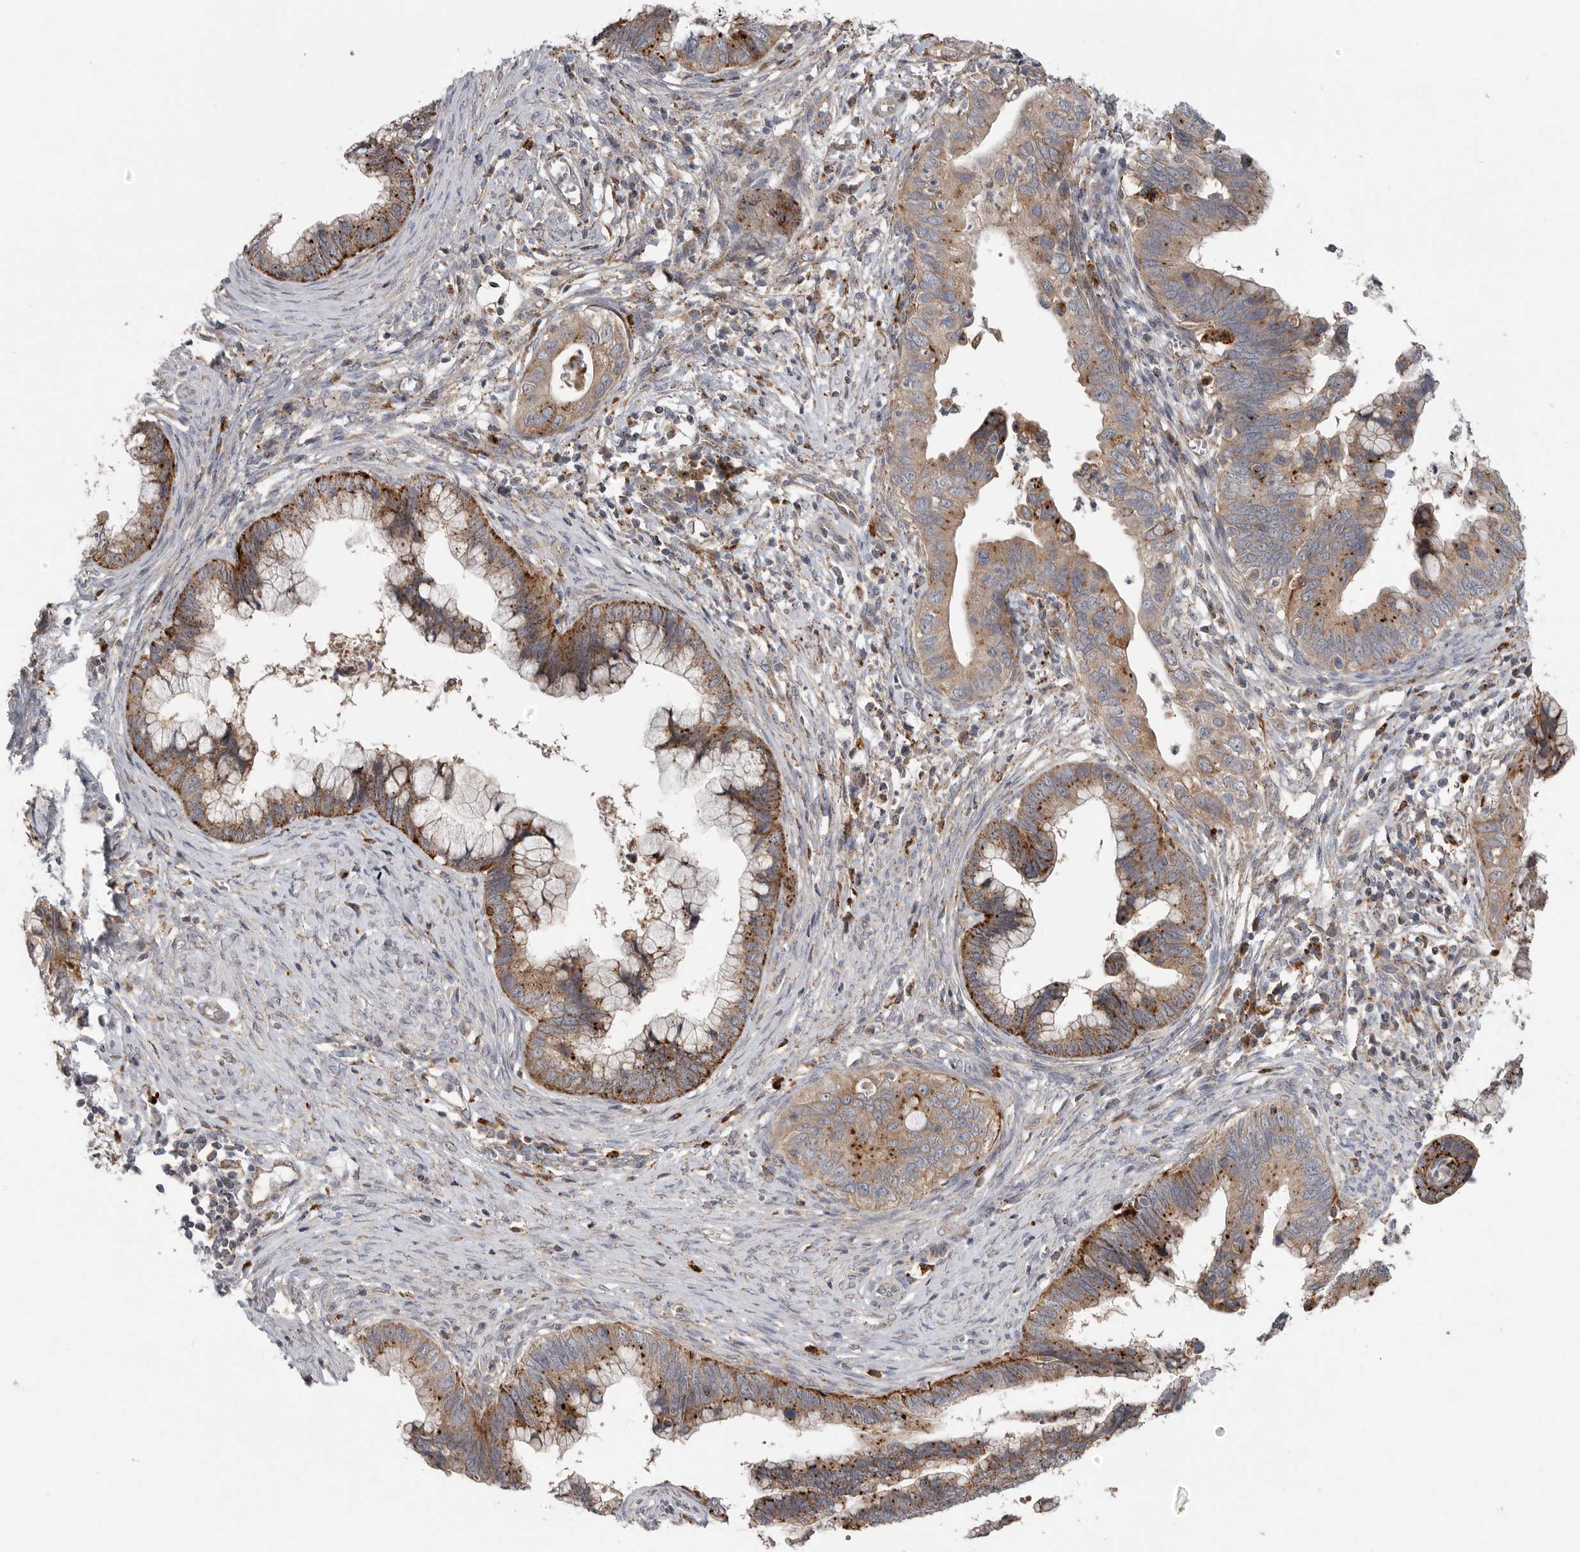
{"staining": {"intensity": "strong", "quantity": ">75%", "location": "cytoplasmic/membranous"}, "tissue": "cervical cancer", "cell_type": "Tumor cells", "image_type": "cancer", "snomed": [{"axis": "morphology", "description": "Adenocarcinoma, NOS"}, {"axis": "topography", "description": "Cervix"}], "caption": "Protein analysis of cervical adenocarcinoma tissue demonstrates strong cytoplasmic/membranous expression in about >75% of tumor cells.", "gene": "GALNS", "patient": {"sex": "female", "age": 44}}